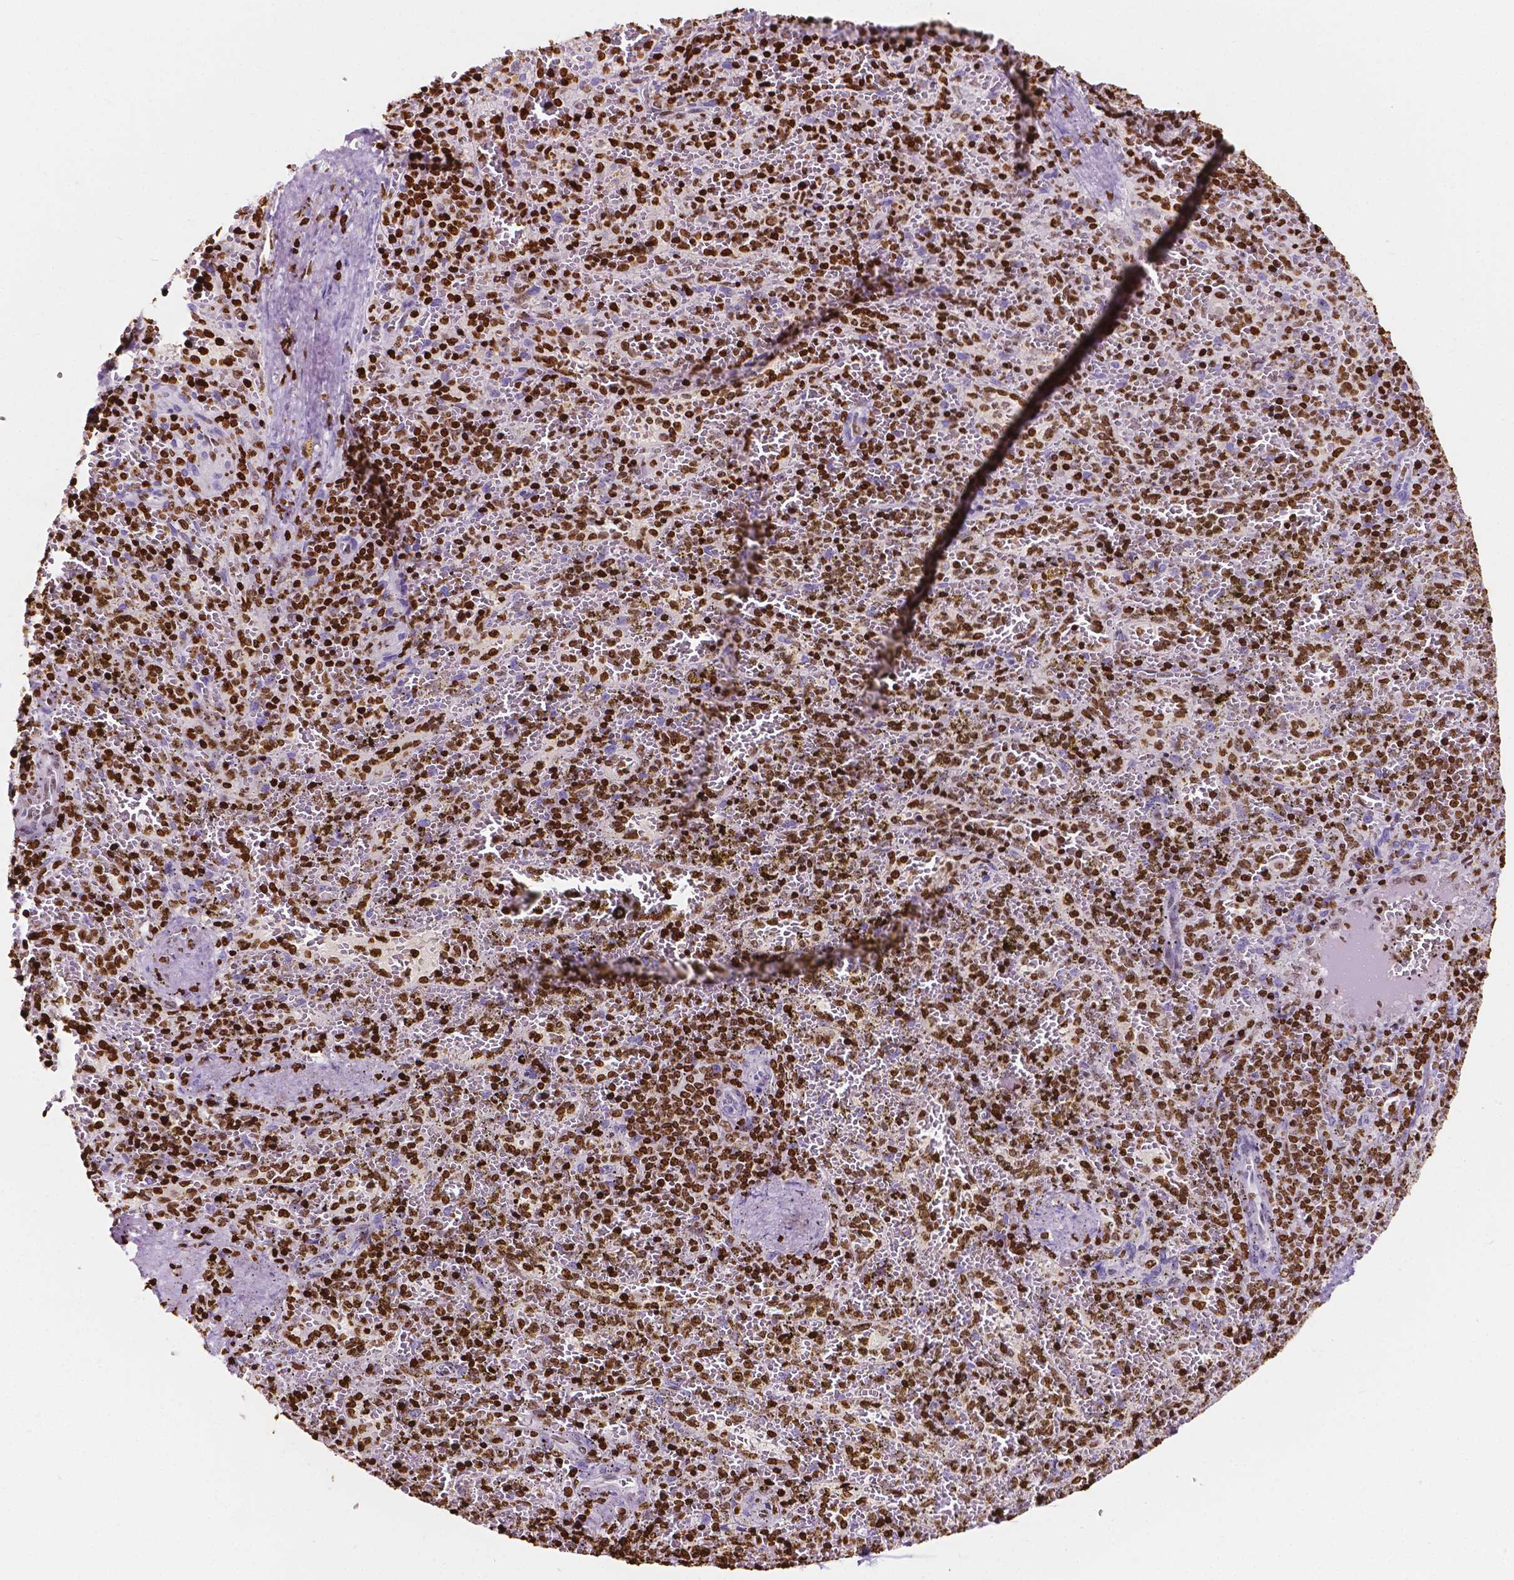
{"staining": {"intensity": "strong", "quantity": "25%-75%", "location": "nuclear"}, "tissue": "spleen", "cell_type": "Cells in red pulp", "image_type": "normal", "snomed": [{"axis": "morphology", "description": "Normal tissue, NOS"}, {"axis": "topography", "description": "Spleen"}], "caption": "This photomicrograph exhibits IHC staining of normal spleen, with high strong nuclear staining in about 25%-75% of cells in red pulp.", "gene": "CBY3", "patient": {"sex": "female", "age": 50}}